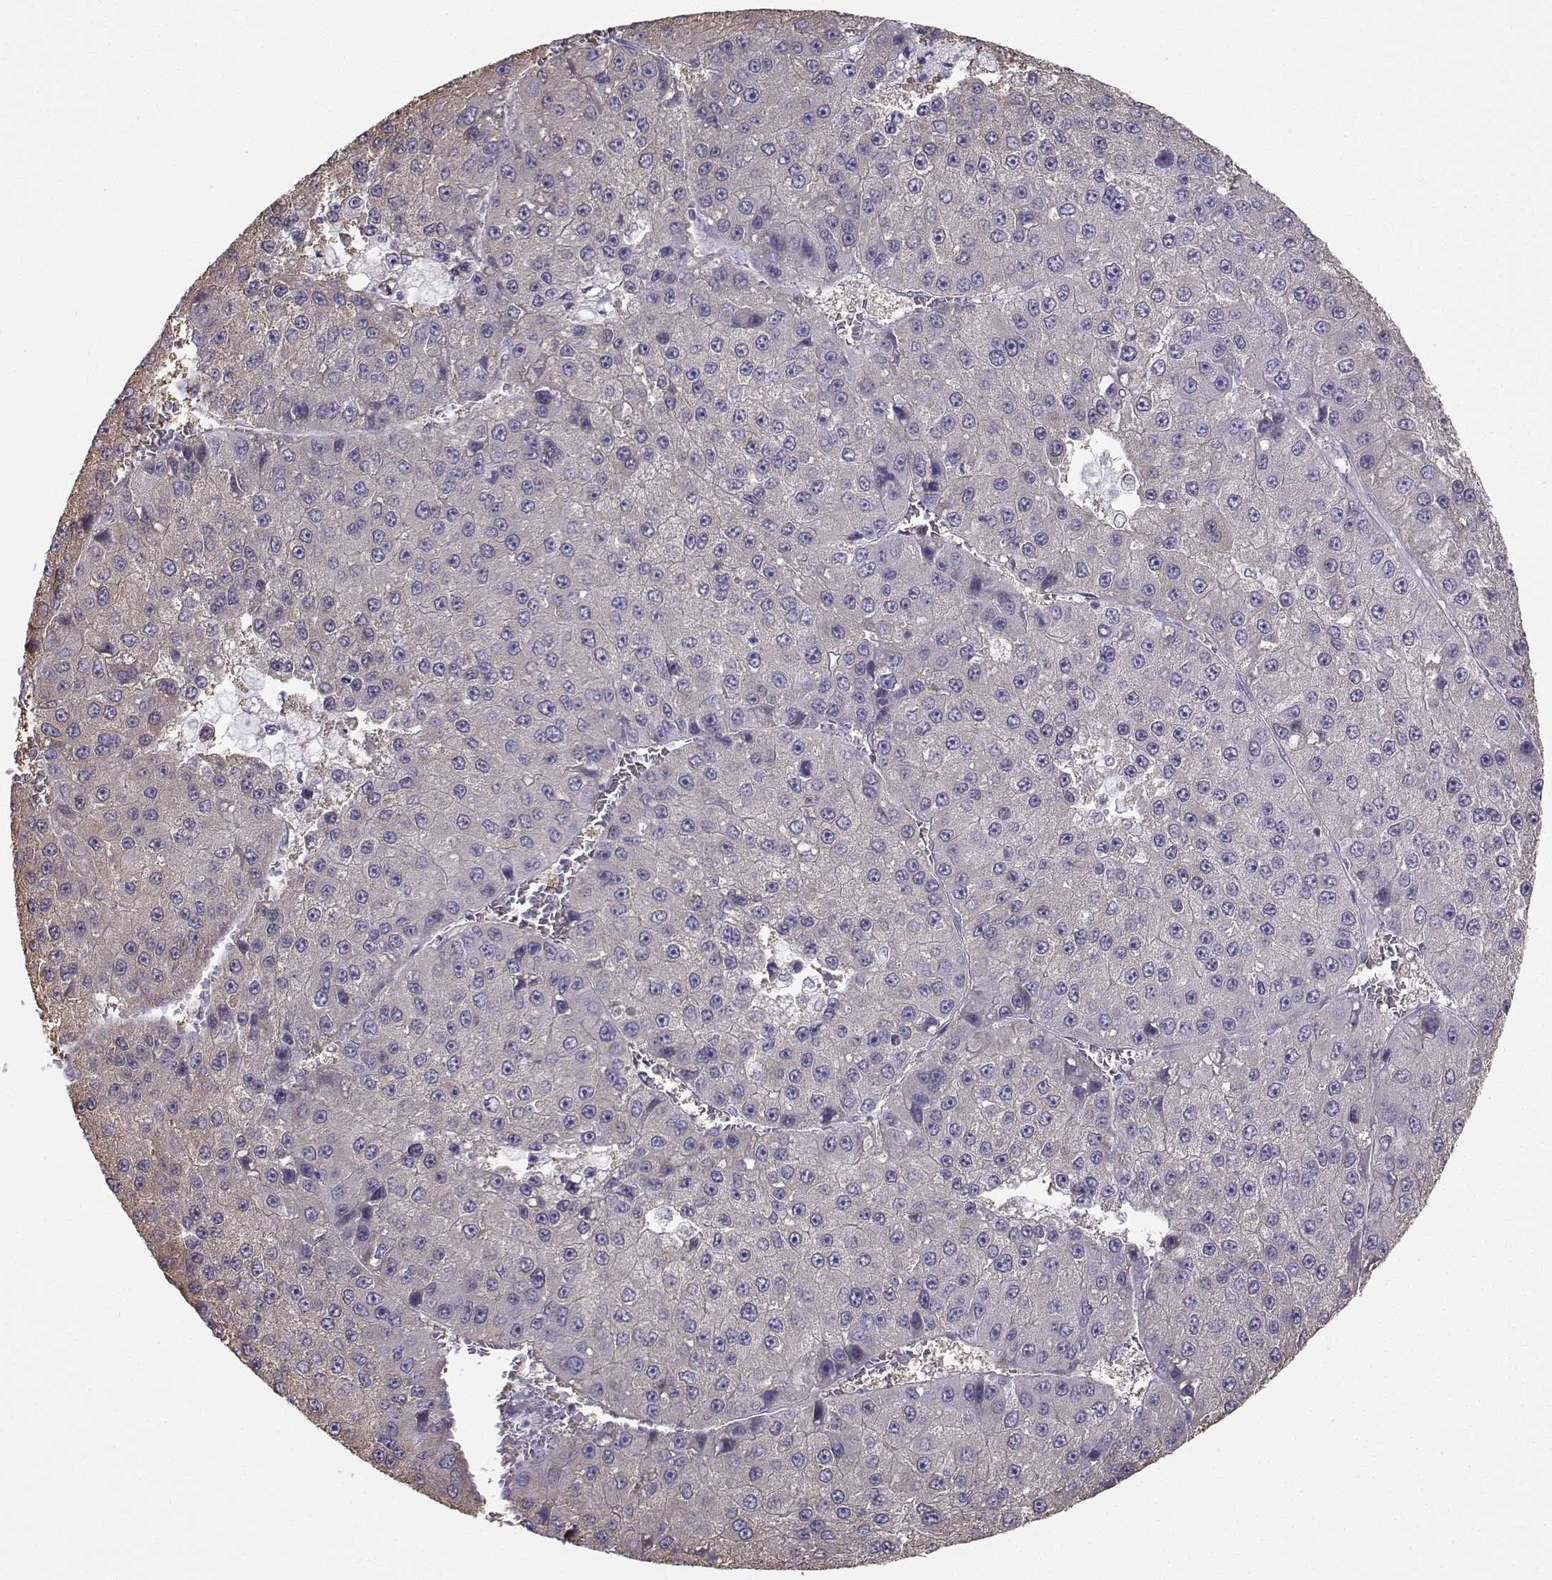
{"staining": {"intensity": "negative", "quantity": "none", "location": "none"}, "tissue": "liver cancer", "cell_type": "Tumor cells", "image_type": "cancer", "snomed": [{"axis": "morphology", "description": "Carcinoma, Hepatocellular, NOS"}, {"axis": "topography", "description": "Liver"}], "caption": "Micrograph shows no significant protein positivity in tumor cells of liver cancer.", "gene": "DCLK3", "patient": {"sex": "female", "age": 73}}